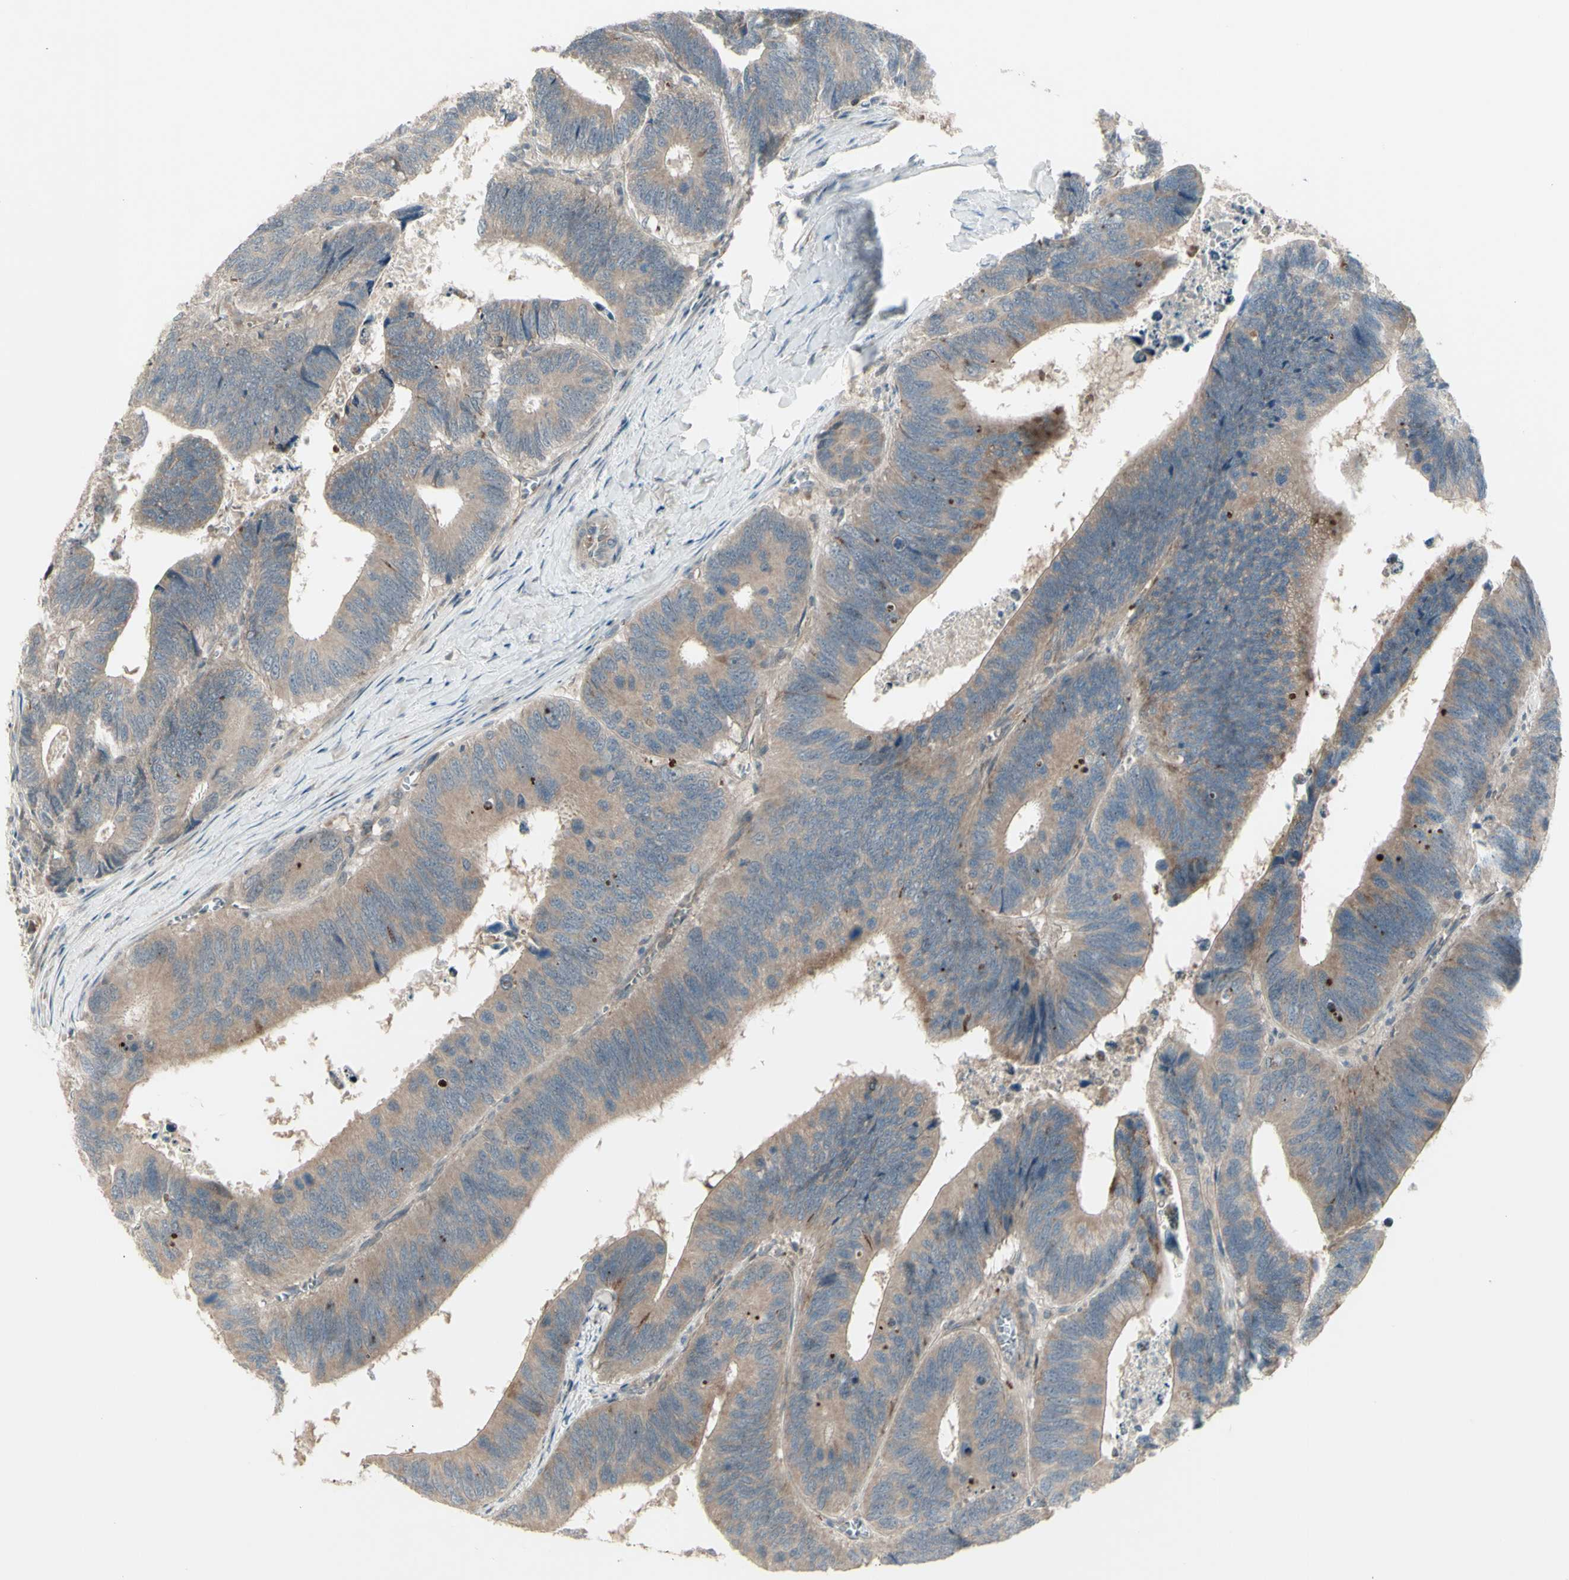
{"staining": {"intensity": "moderate", "quantity": ">75%", "location": "cytoplasmic/membranous"}, "tissue": "colorectal cancer", "cell_type": "Tumor cells", "image_type": "cancer", "snomed": [{"axis": "morphology", "description": "Adenocarcinoma, NOS"}, {"axis": "topography", "description": "Colon"}], "caption": "IHC histopathology image of human adenocarcinoma (colorectal) stained for a protein (brown), which shows medium levels of moderate cytoplasmic/membranous positivity in approximately >75% of tumor cells.", "gene": "OSTM1", "patient": {"sex": "male", "age": 72}}